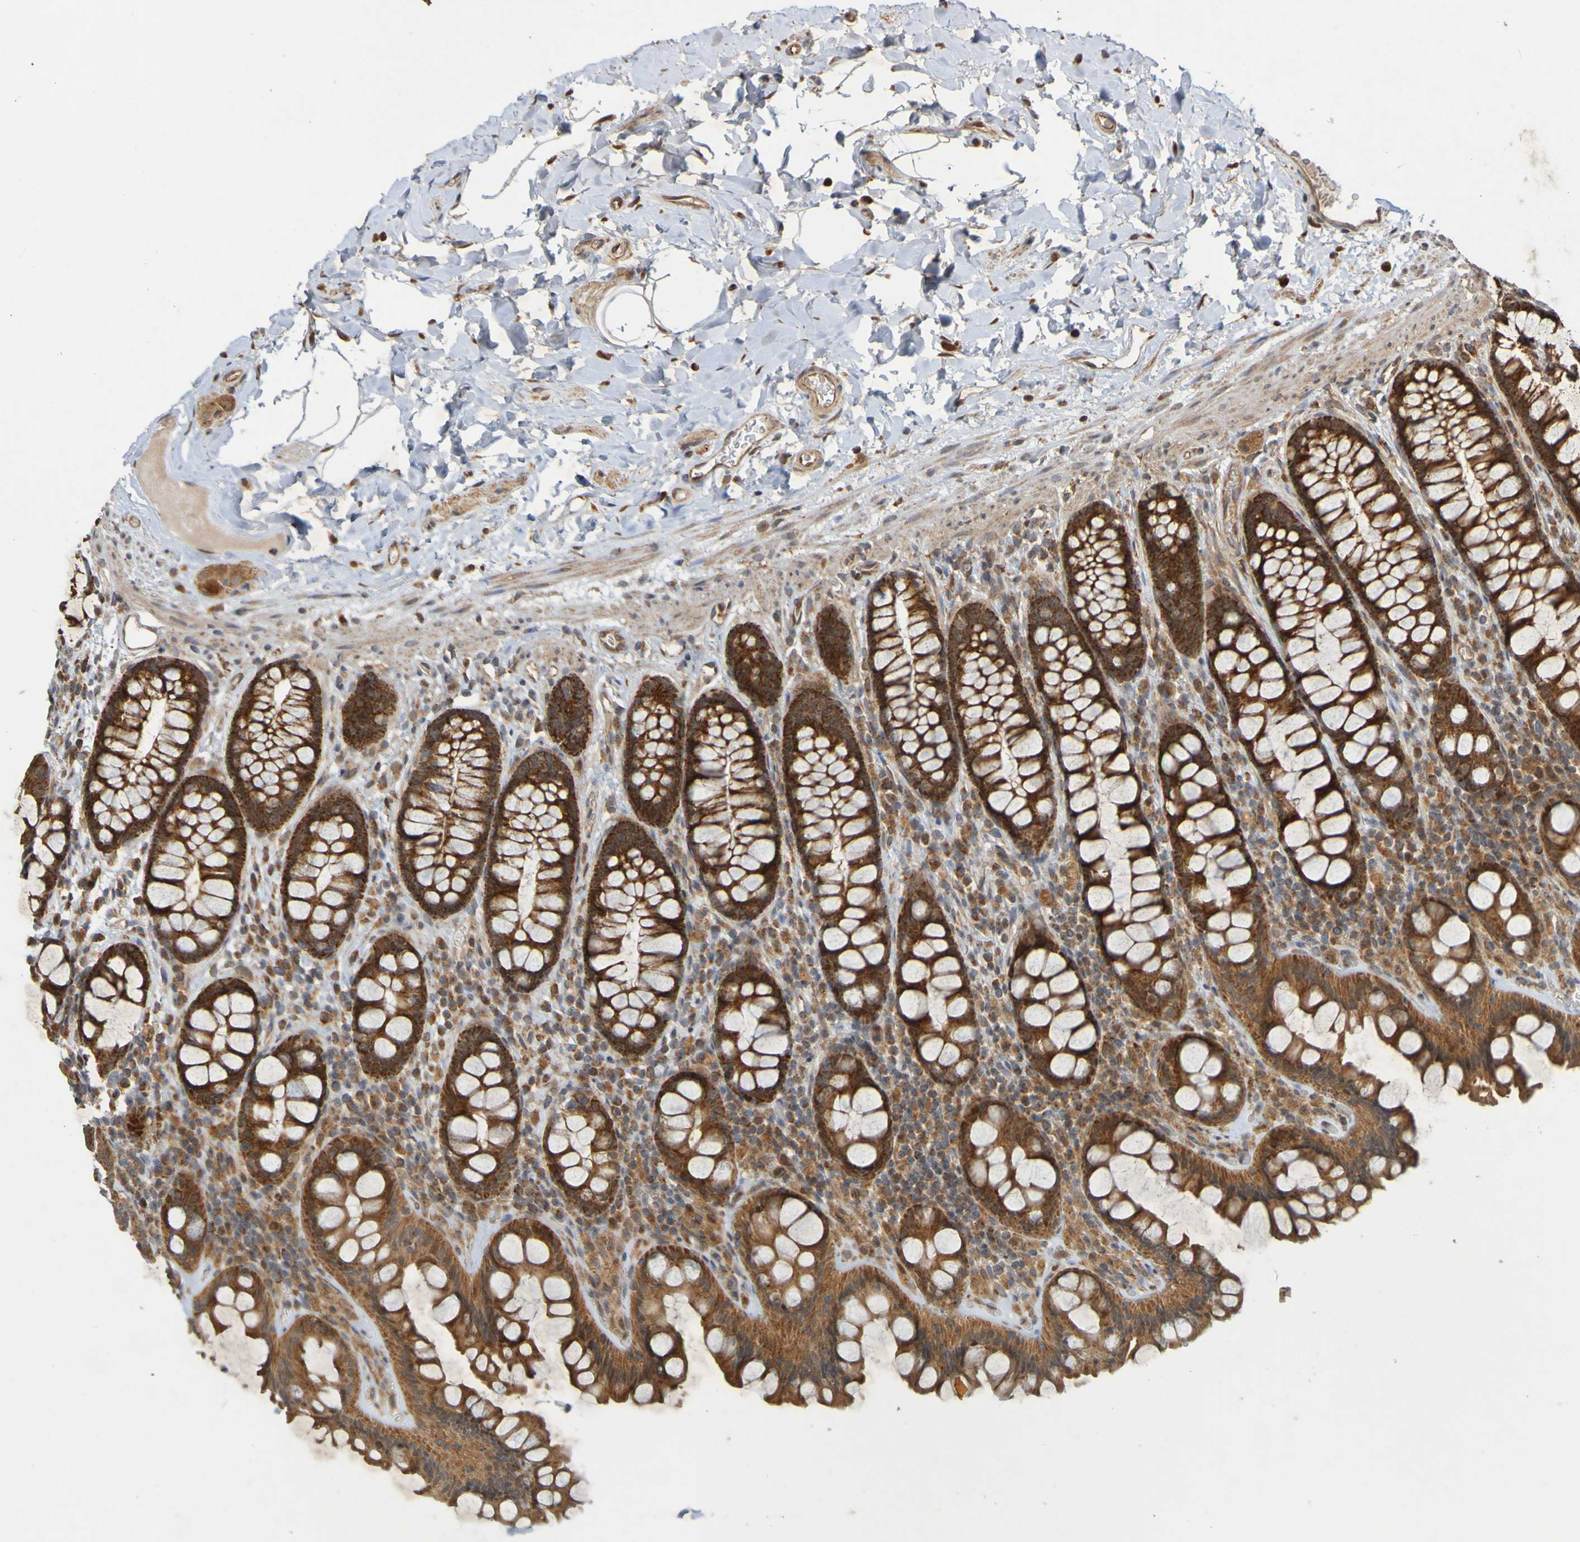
{"staining": {"intensity": "moderate", "quantity": ">75%", "location": "cytoplasmic/membranous"}, "tissue": "colon", "cell_type": "Endothelial cells", "image_type": "normal", "snomed": [{"axis": "morphology", "description": "Normal tissue, NOS"}, {"axis": "topography", "description": "Colon"}], "caption": "Colon stained for a protein exhibits moderate cytoplasmic/membranous positivity in endothelial cells.", "gene": "TMBIM1", "patient": {"sex": "female", "age": 80}}